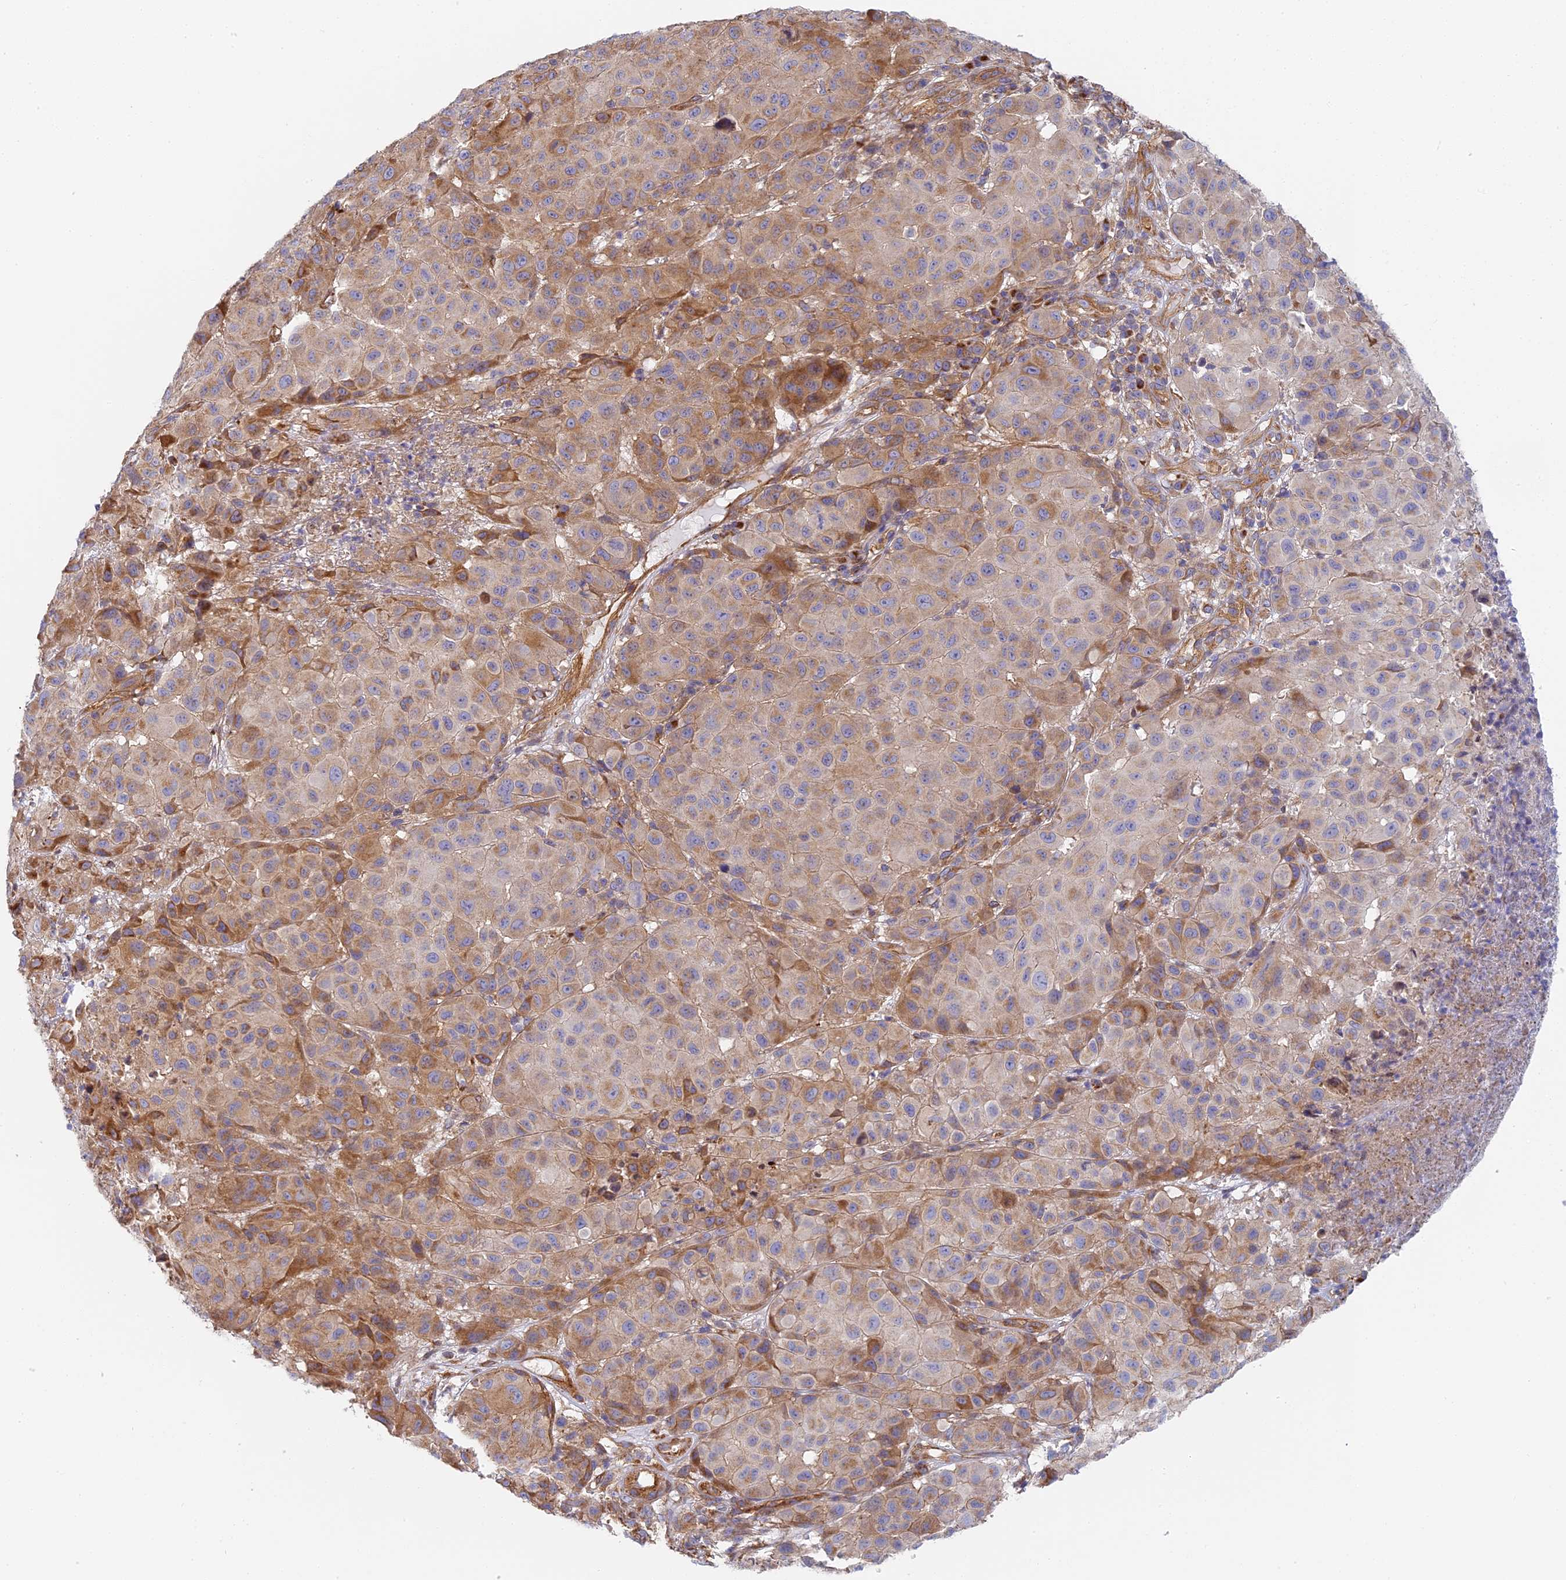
{"staining": {"intensity": "moderate", "quantity": "25%-75%", "location": "cytoplasmic/membranous"}, "tissue": "melanoma", "cell_type": "Tumor cells", "image_type": "cancer", "snomed": [{"axis": "morphology", "description": "Malignant melanoma, NOS"}, {"axis": "topography", "description": "Skin"}], "caption": "This is an image of immunohistochemistry staining of melanoma, which shows moderate expression in the cytoplasmic/membranous of tumor cells.", "gene": "DDA1", "patient": {"sex": "male", "age": 73}}